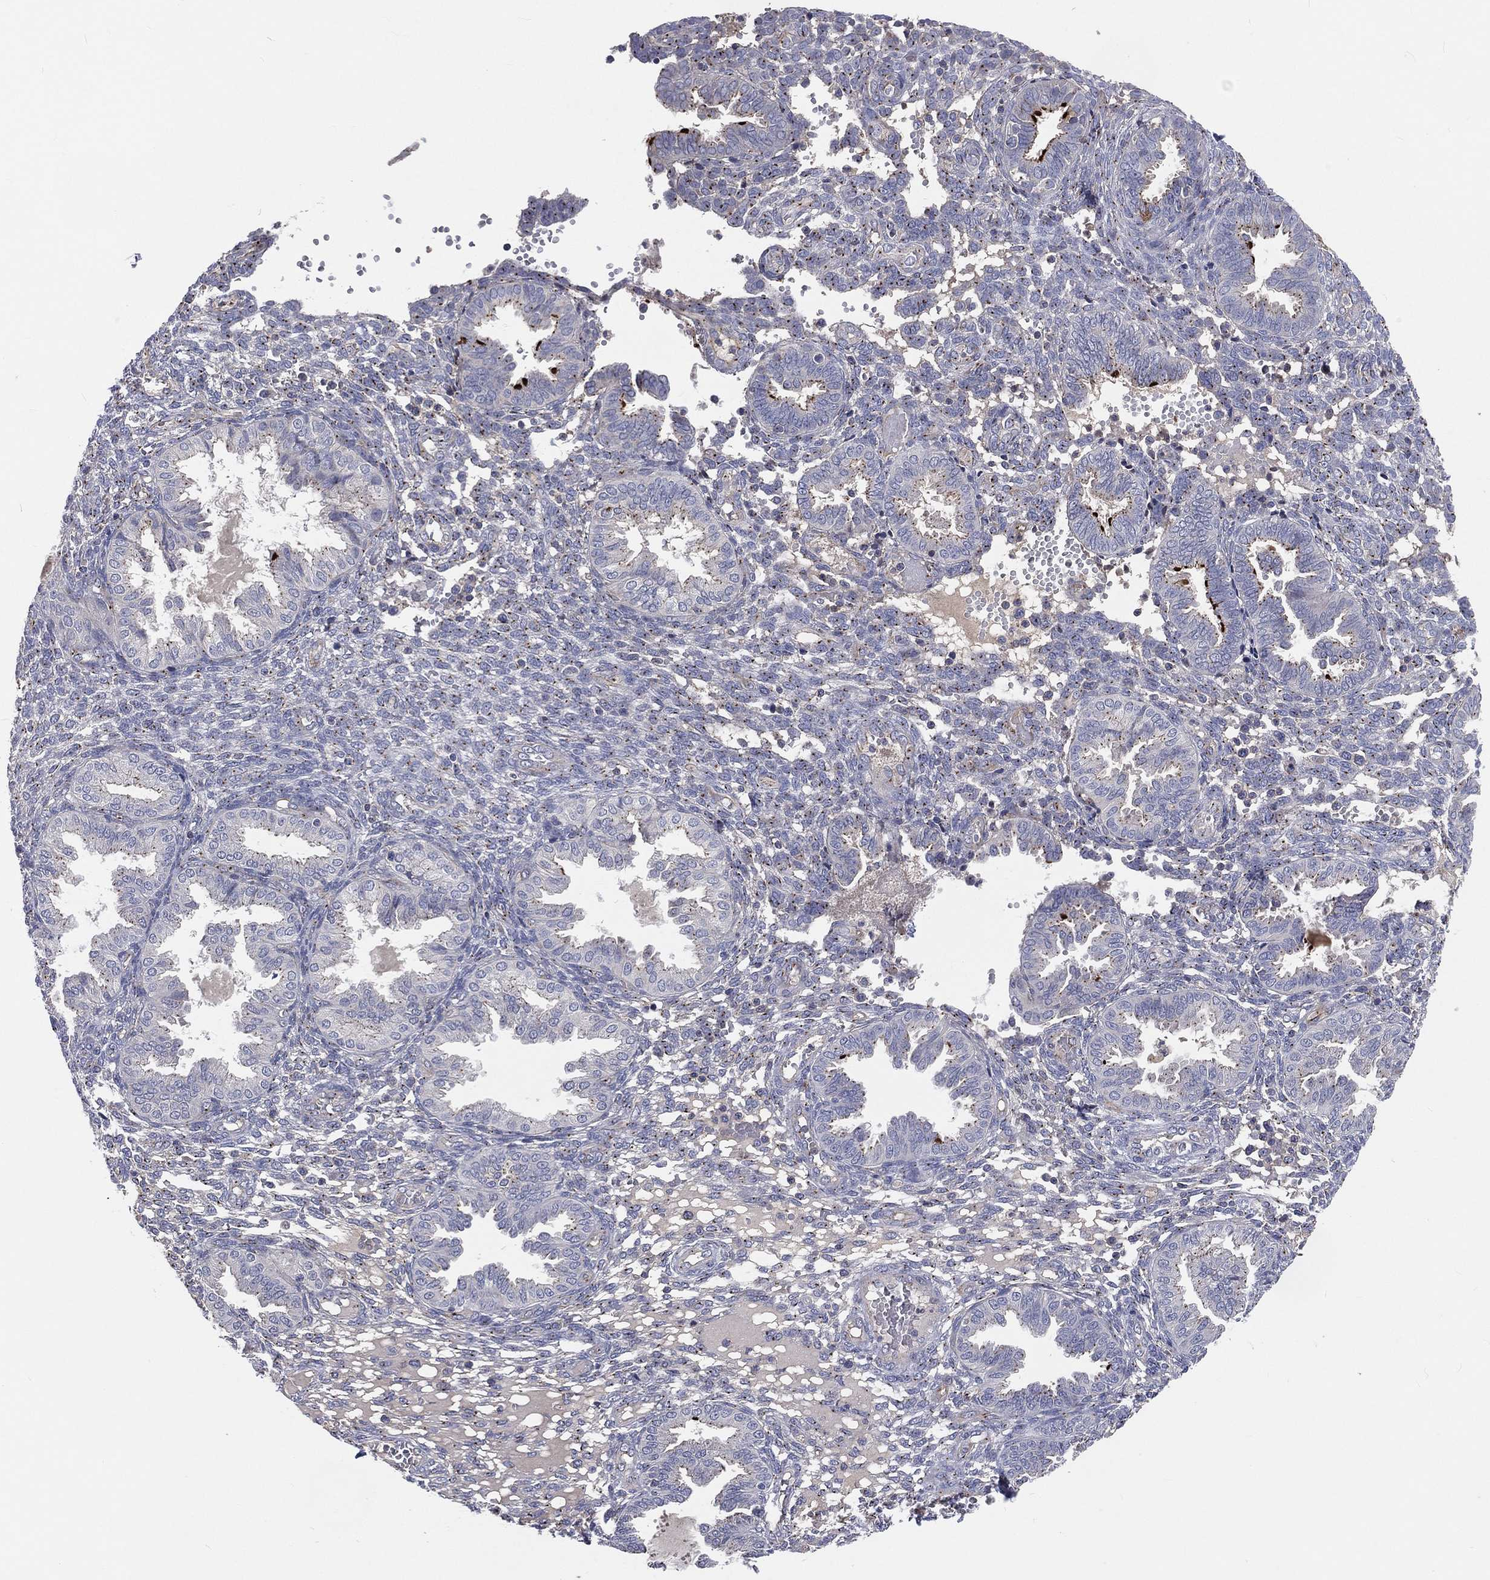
{"staining": {"intensity": "moderate", "quantity": "<25%", "location": "cytoplasmic/membranous"}, "tissue": "endometrium", "cell_type": "Cells in endometrial stroma", "image_type": "normal", "snomed": [{"axis": "morphology", "description": "Normal tissue, NOS"}, {"axis": "topography", "description": "Endometrium"}], "caption": "This is a photomicrograph of immunohistochemistry staining of normal endometrium, which shows moderate expression in the cytoplasmic/membranous of cells in endometrial stroma.", "gene": "CROCC", "patient": {"sex": "female", "age": 42}}